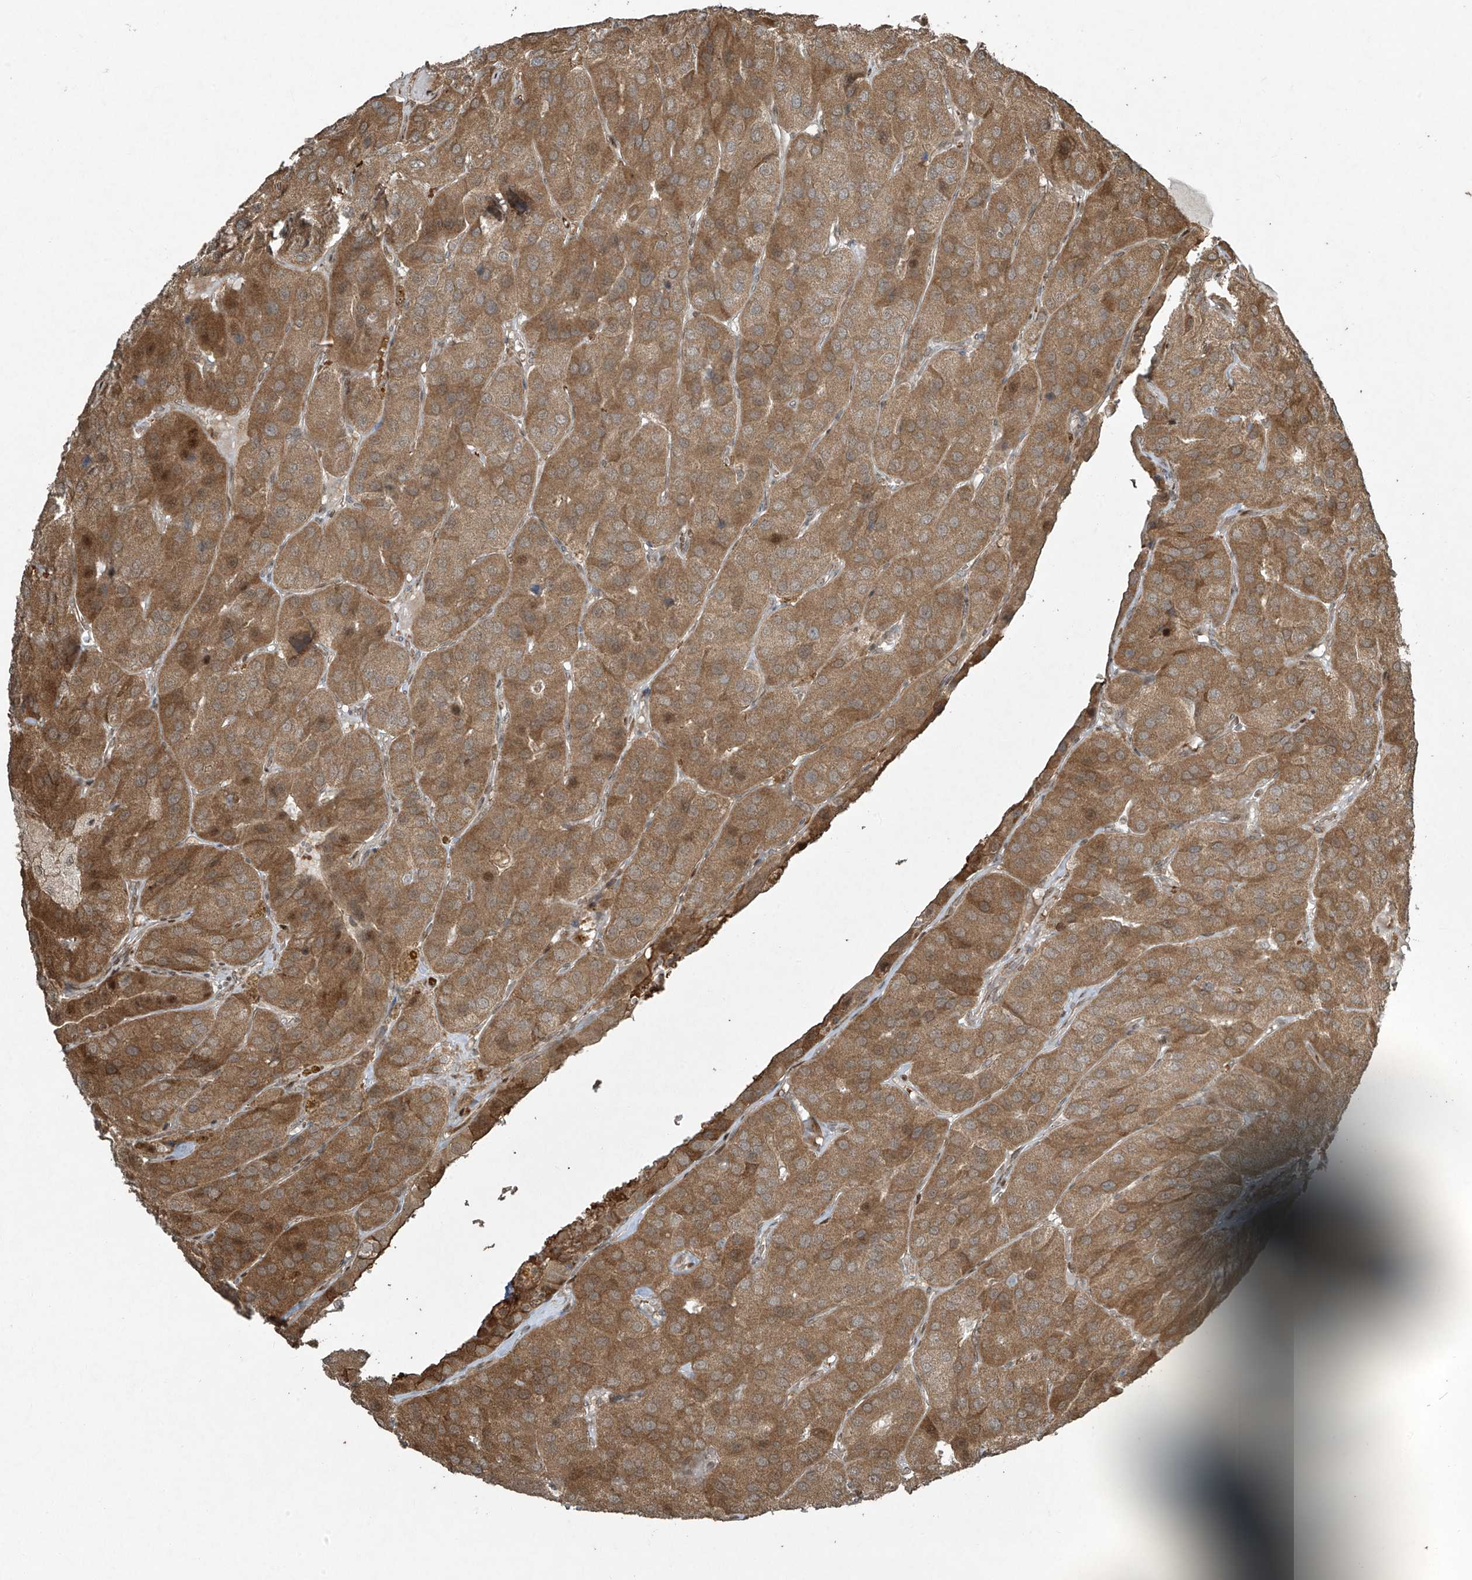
{"staining": {"intensity": "moderate", "quantity": ">75%", "location": "cytoplasmic/membranous"}, "tissue": "parathyroid gland", "cell_type": "Glandular cells", "image_type": "normal", "snomed": [{"axis": "morphology", "description": "Normal tissue, NOS"}, {"axis": "morphology", "description": "Adenoma, NOS"}, {"axis": "topography", "description": "Parathyroid gland"}], "caption": "This is an image of immunohistochemistry (IHC) staining of benign parathyroid gland, which shows moderate expression in the cytoplasmic/membranous of glandular cells.", "gene": "TTC22", "patient": {"sex": "female", "age": 86}}